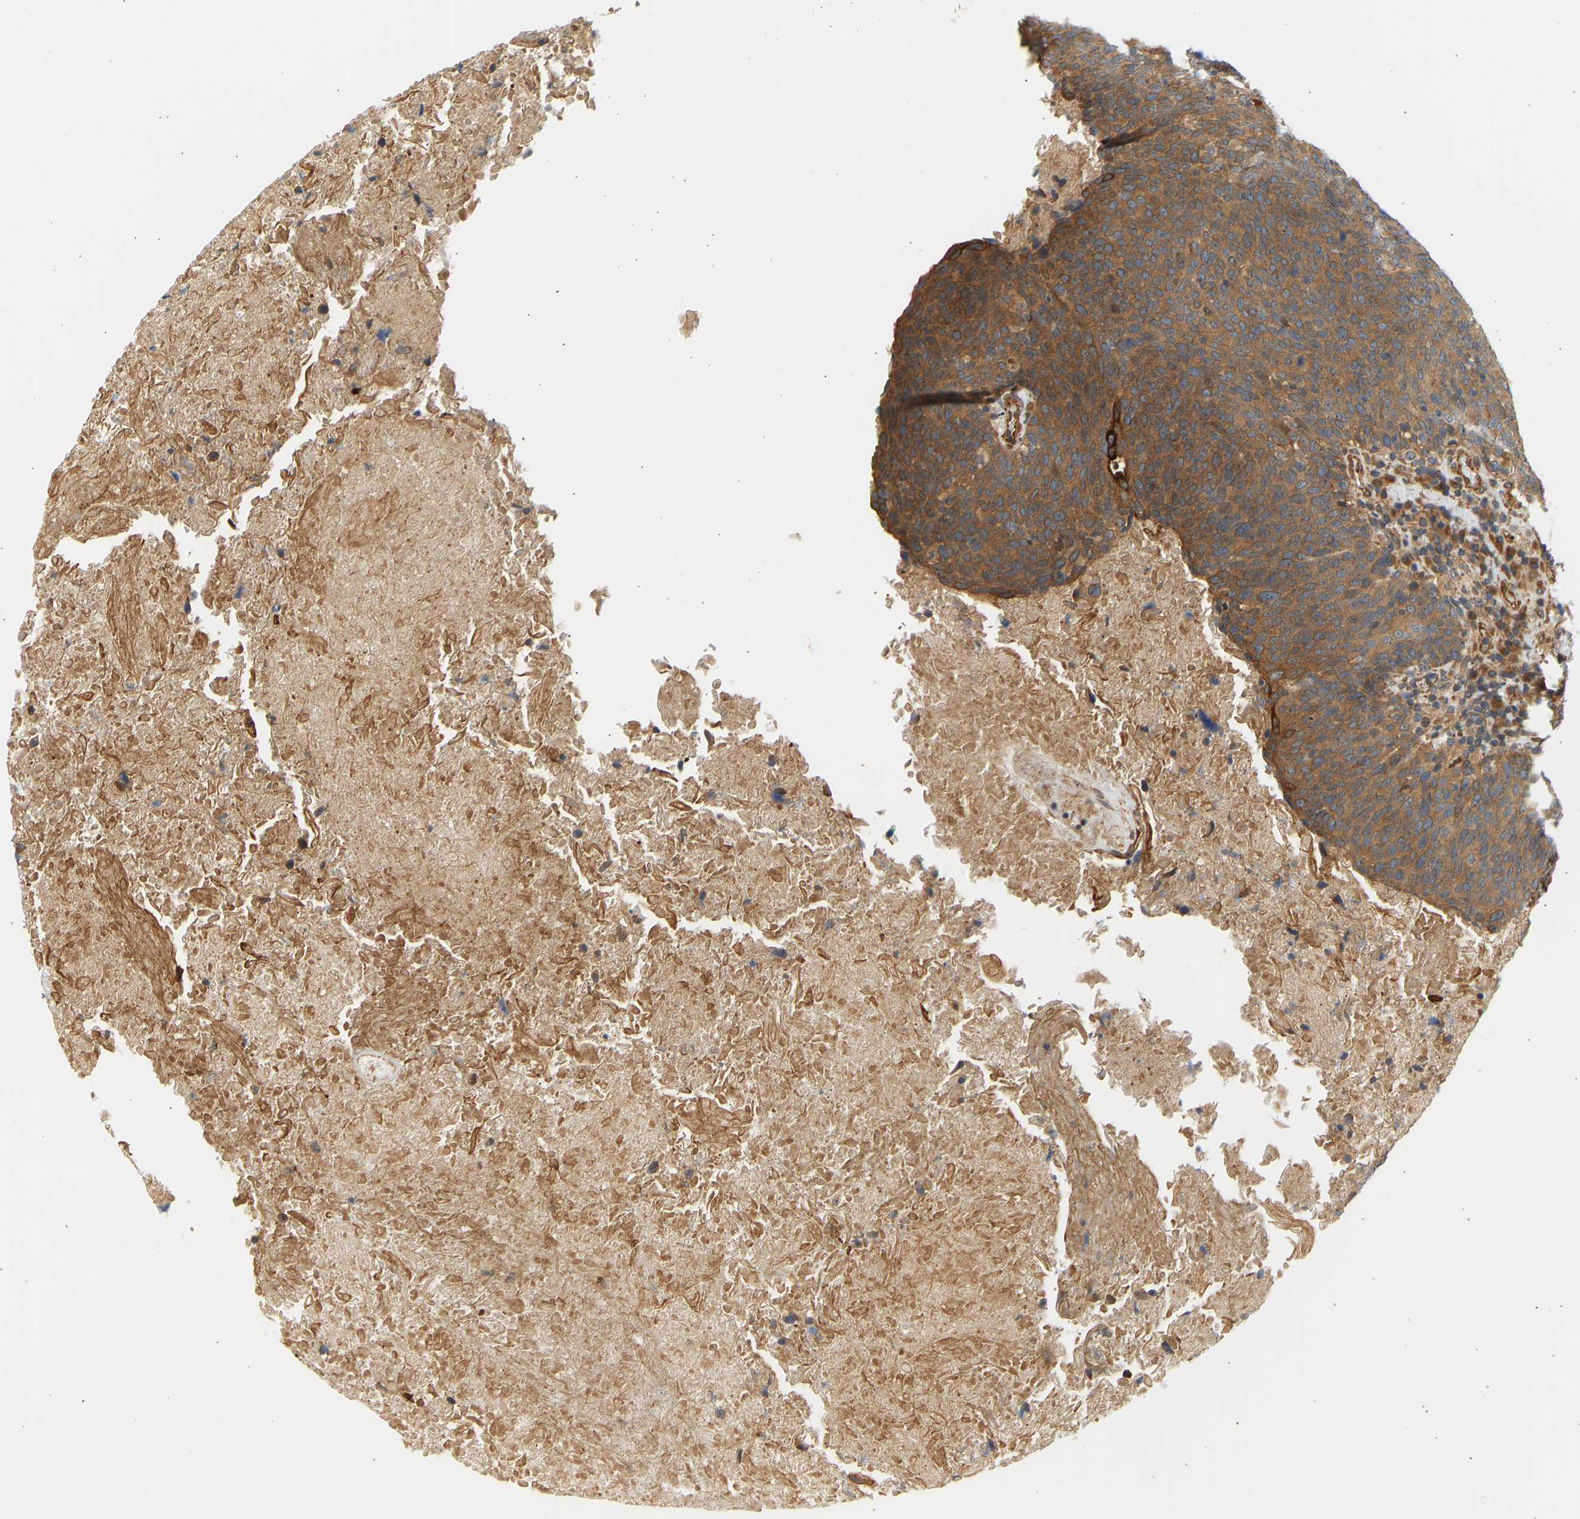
{"staining": {"intensity": "moderate", "quantity": ">75%", "location": "cytoplasmic/membranous"}, "tissue": "head and neck cancer", "cell_type": "Tumor cells", "image_type": "cancer", "snomed": [{"axis": "morphology", "description": "Squamous cell carcinoma, NOS"}, {"axis": "morphology", "description": "Squamous cell carcinoma, metastatic, NOS"}, {"axis": "topography", "description": "Lymph node"}, {"axis": "topography", "description": "Head-Neck"}], "caption": "Immunohistochemistry (IHC) histopathology image of human metastatic squamous cell carcinoma (head and neck) stained for a protein (brown), which exhibits medium levels of moderate cytoplasmic/membranous positivity in about >75% of tumor cells.", "gene": "CEP57", "patient": {"sex": "male", "age": 62}}